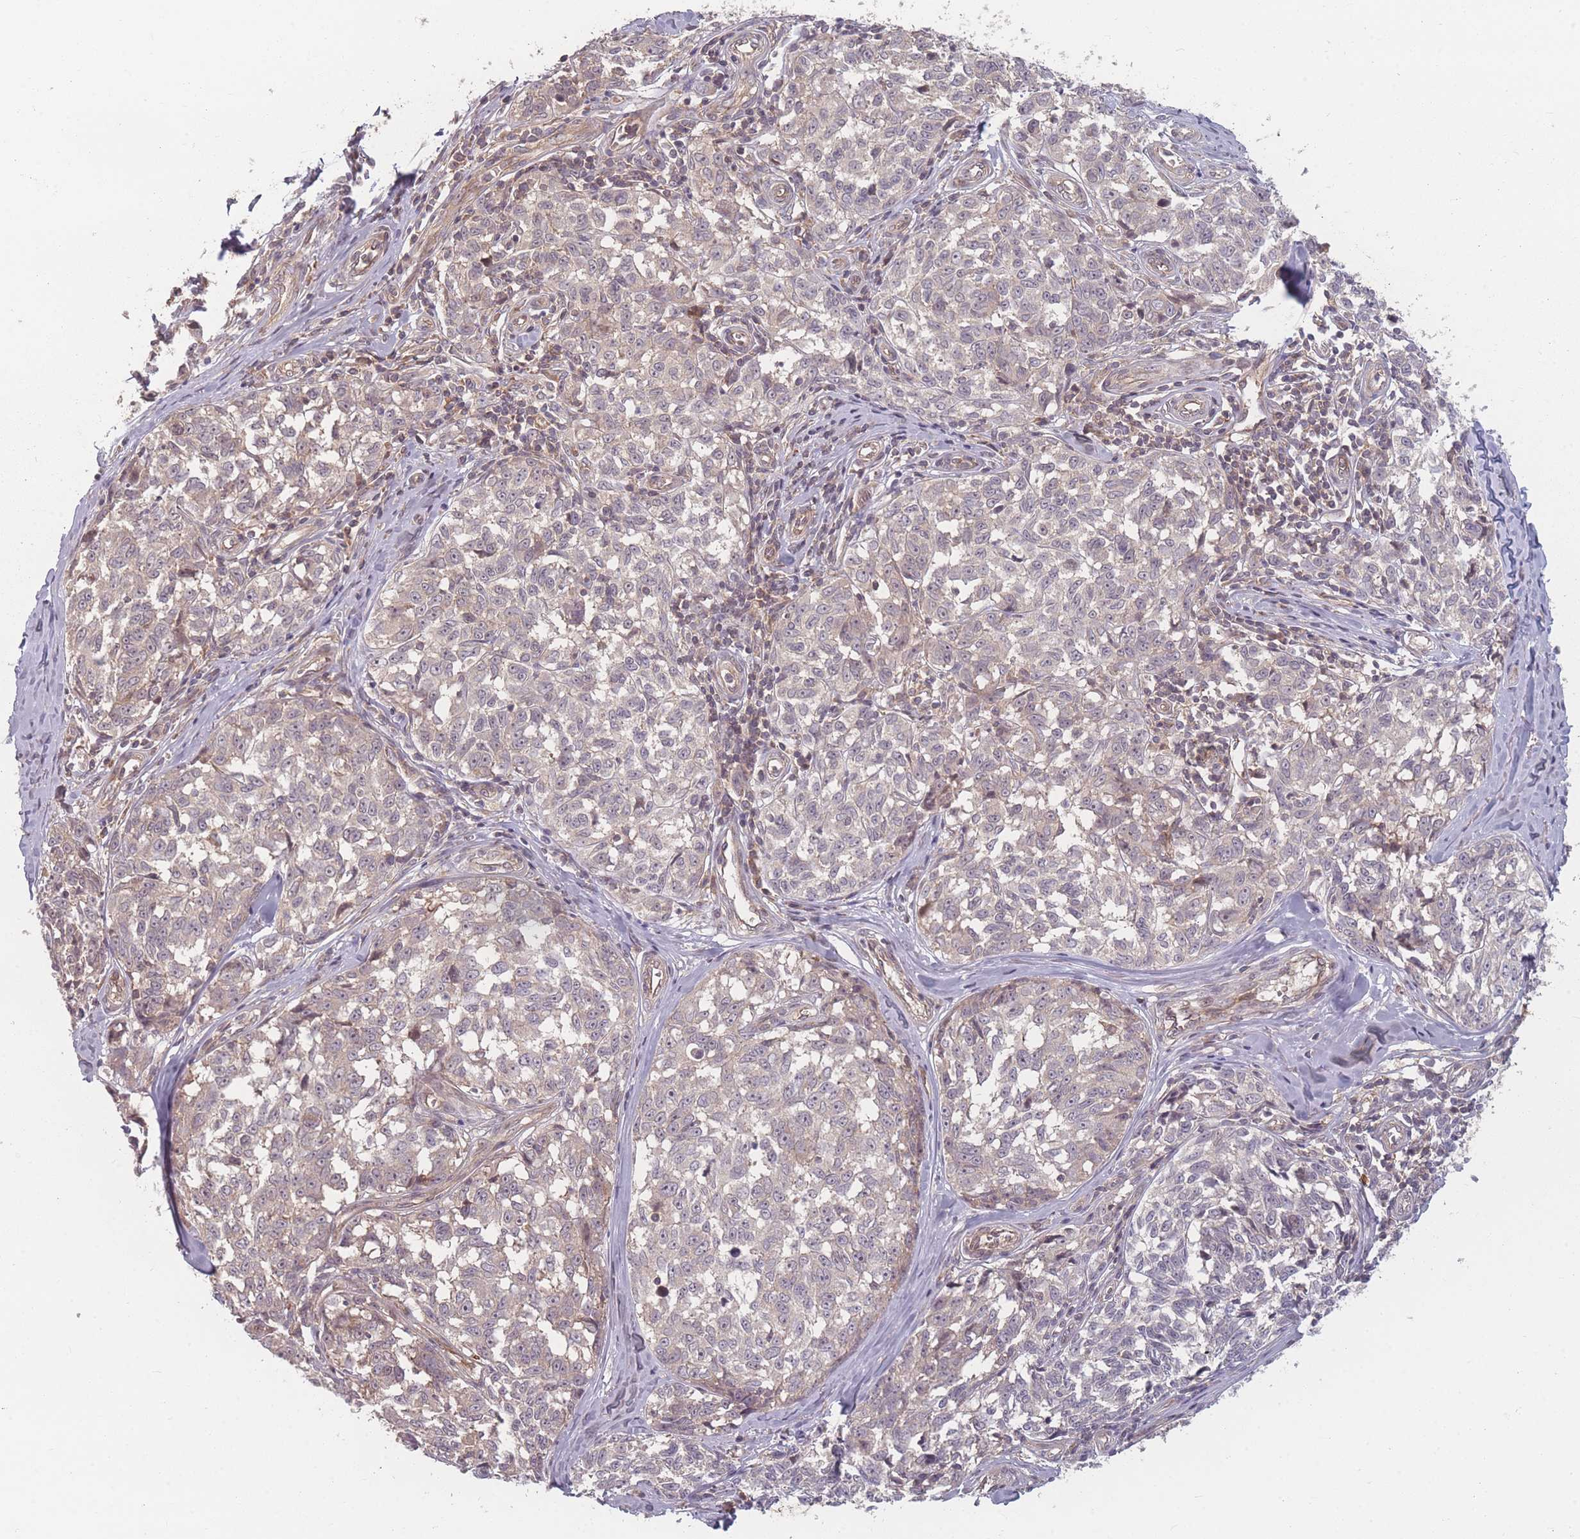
{"staining": {"intensity": "weak", "quantity": "<25%", "location": "cytoplasmic/membranous"}, "tissue": "melanoma", "cell_type": "Tumor cells", "image_type": "cancer", "snomed": [{"axis": "morphology", "description": "Normal tissue, NOS"}, {"axis": "morphology", "description": "Malignant melanoma, NOS"}, {"axis": "topography", "description": "Skin"}], "caption": "High power microscopy histopathology image of an immunohistochemistry (IHC) image of melanoma, revealing no significant positivity in tumor cells.", "gene": "HAGH", "patient": {"sex": "female", "age": 64}}